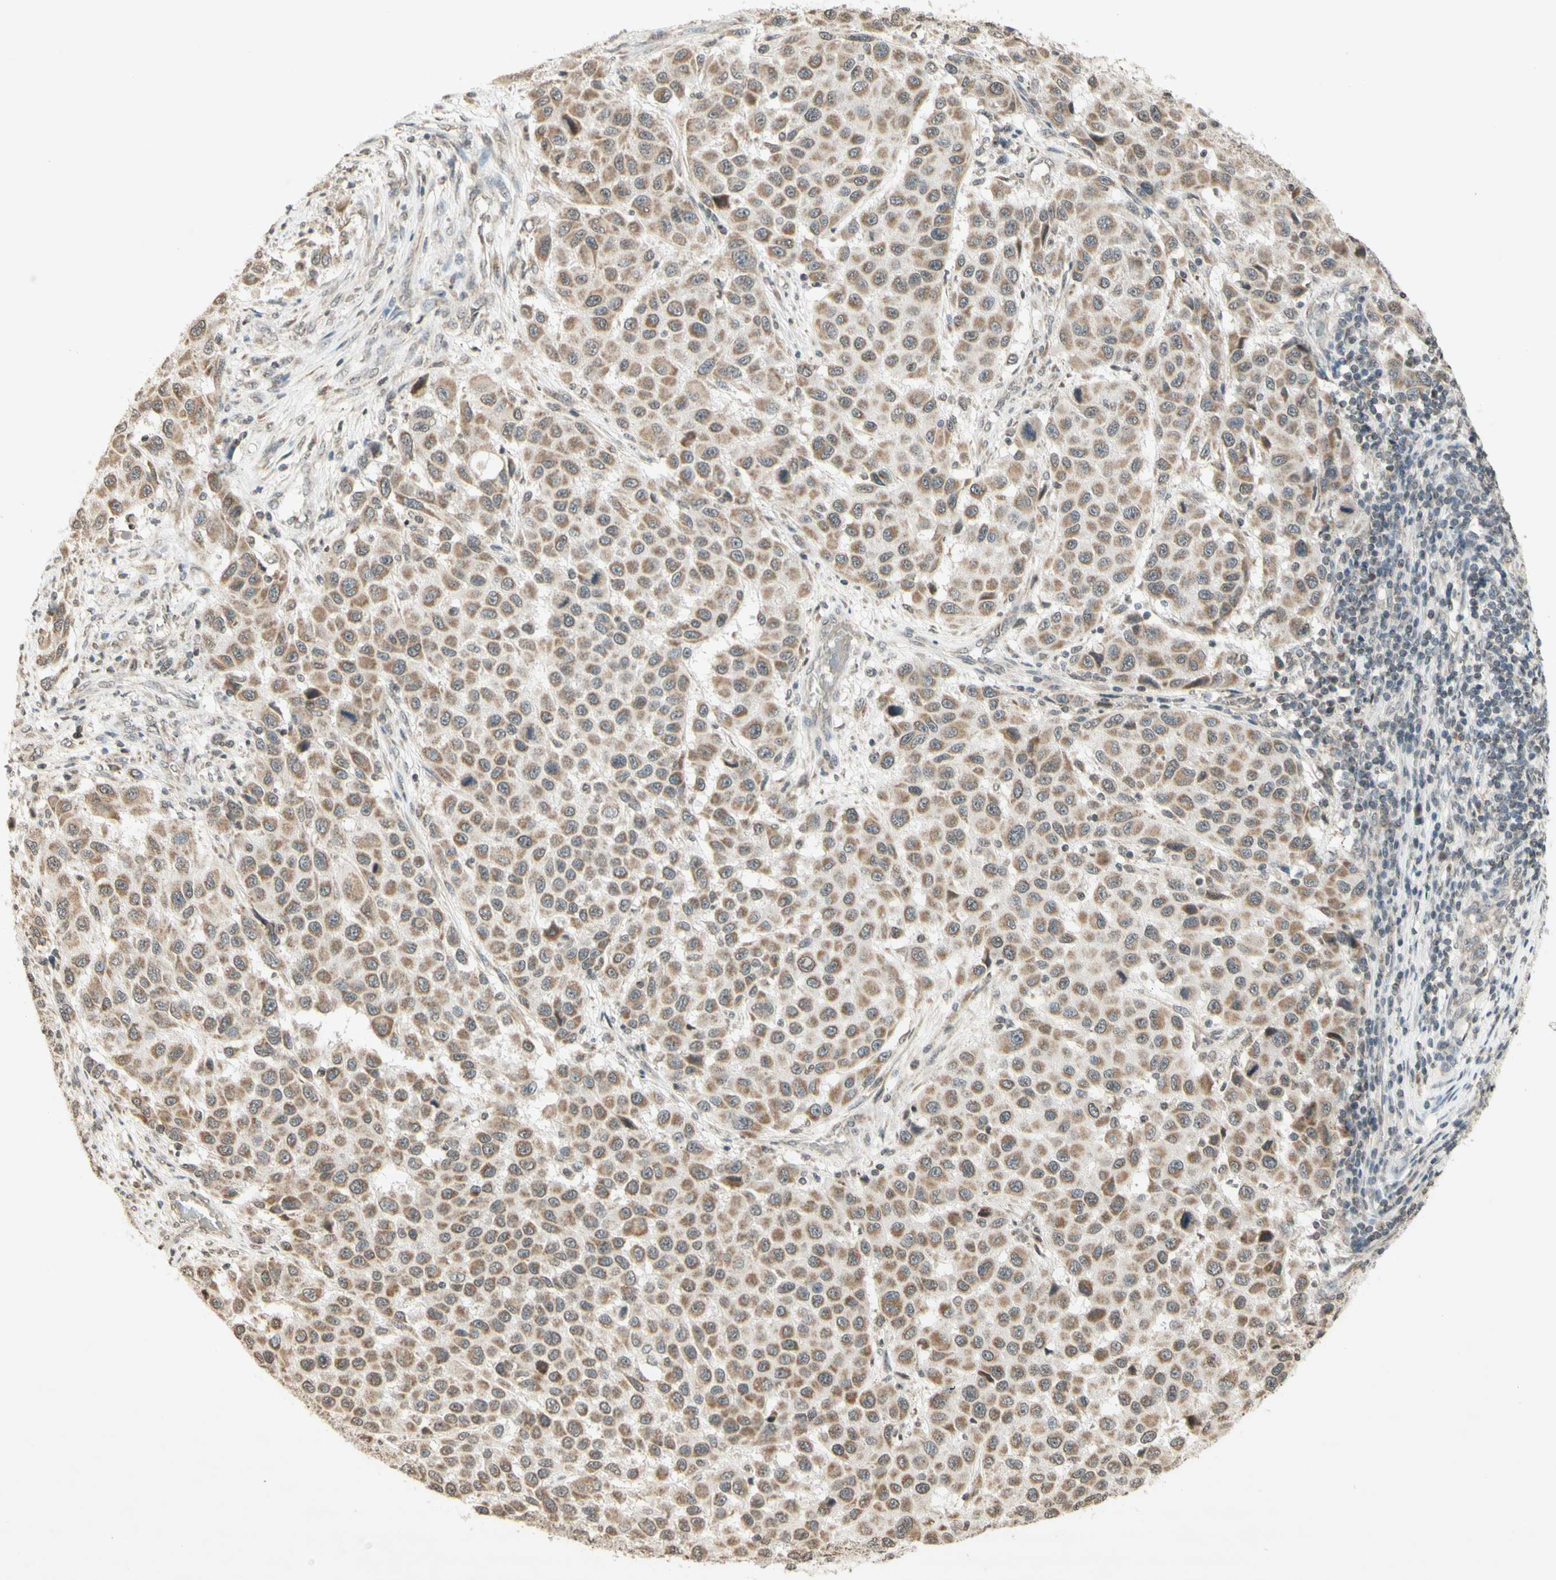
{"staining": {"intensity": "moderate", "quantity": "25%-75%", "location": "cytoplasmic/membranous"}, "tissue": "melanoma", "cell_type": "Tumor cells", "image_type": "cancer", "snomed": [{"axis": "morphology", "description": "Malignant melanoma, Metastatic site"}, {"axis": "topography", "description": "Lymph node"}], "caption": "The immunohistochemical stain labels moderate cytoplasmic/membranous positivity in tumor cells of malignant melanoma (metastatic site) tissue.", "gene": "CCNI", "patient": {"sex": "male", "age": 61}}